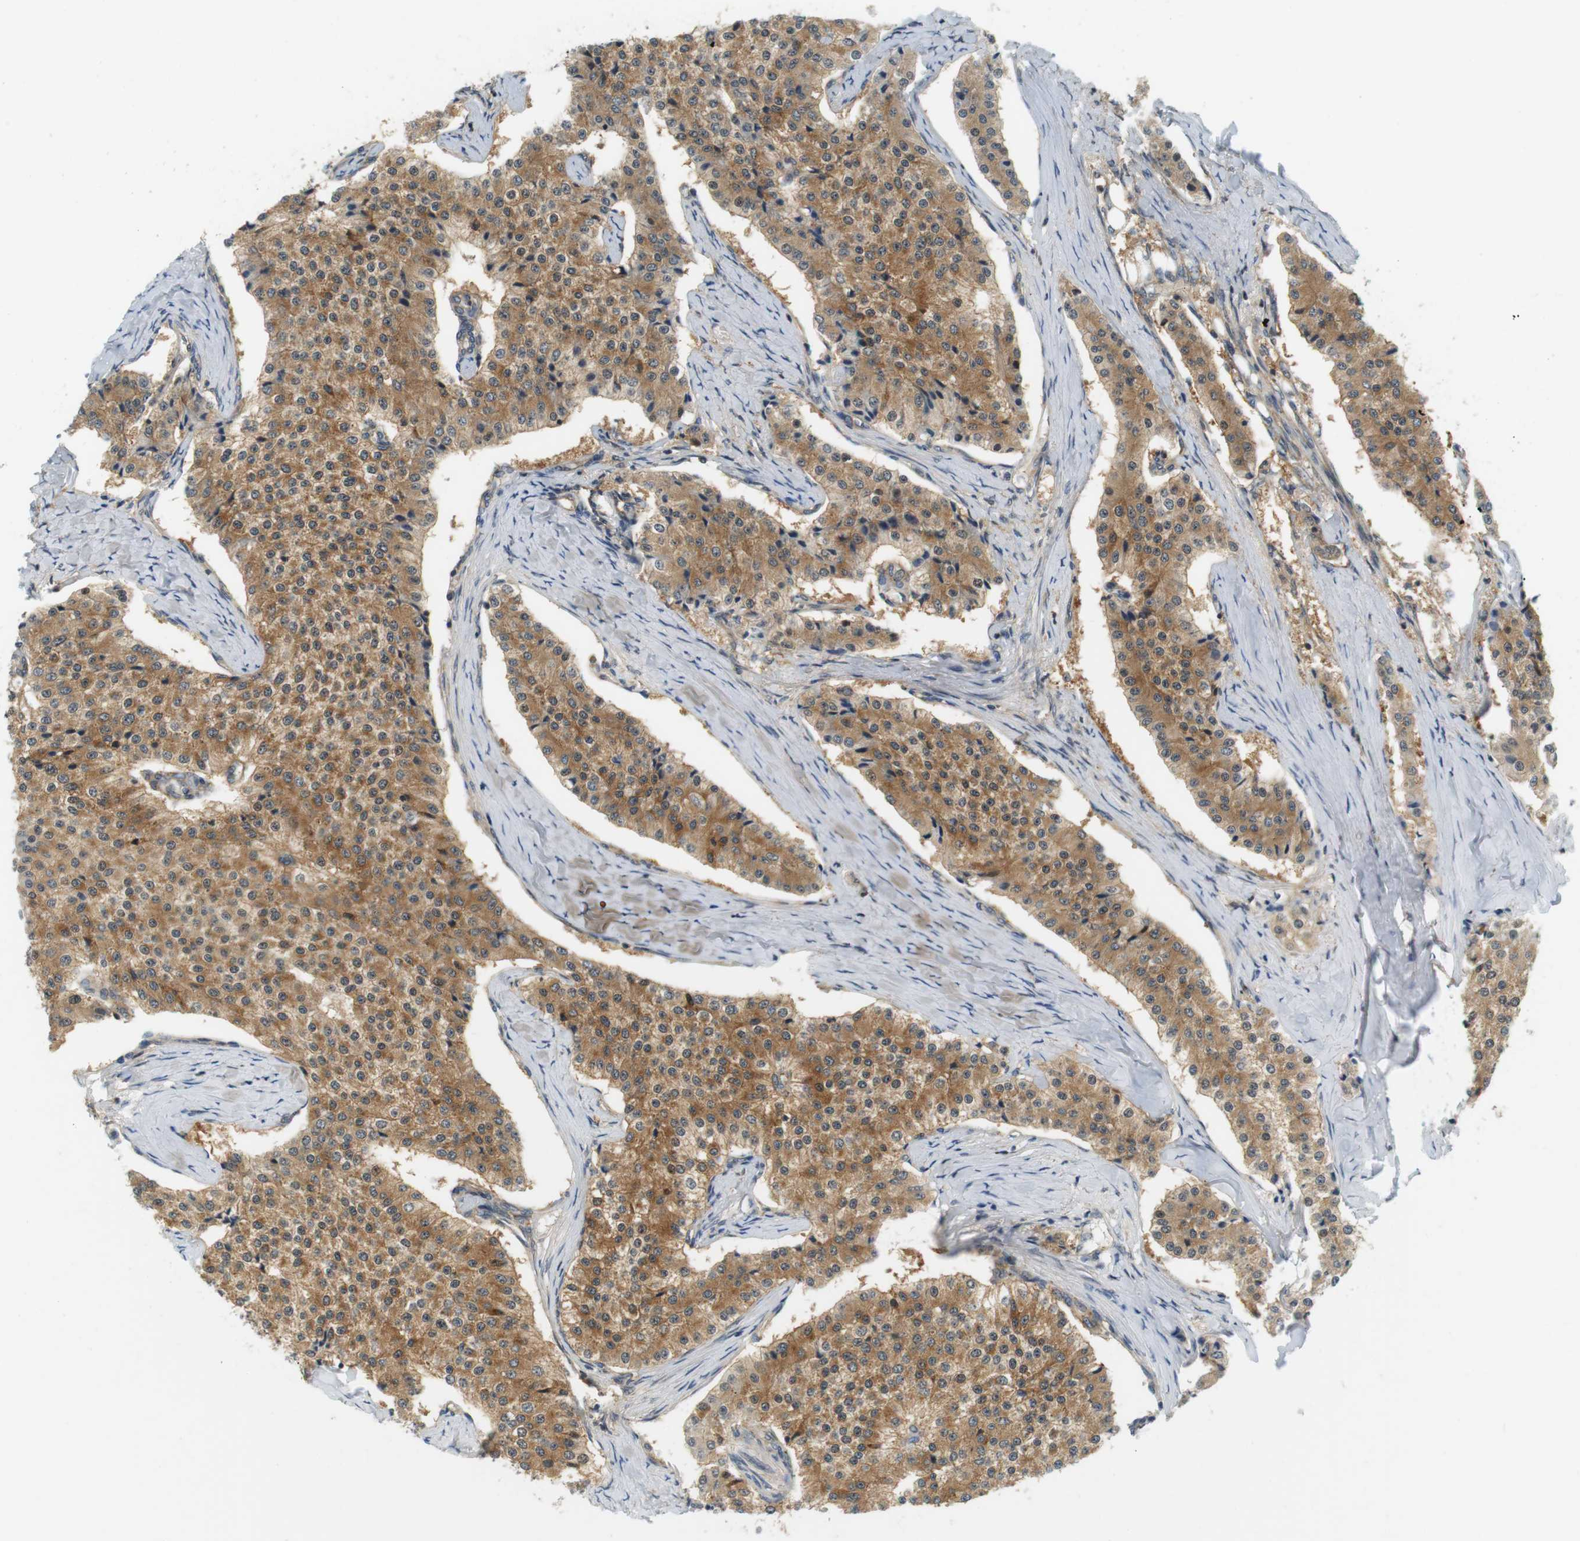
{"staining": {"intensity": "moderate", "quantity": ">75%", "location": "cytoplasmic/membranous"}, "tissue": "carcinoid", "cell_type": "Tumor cells", "image_type": "cancer", "snomed": [{"axis": "morphology", "description": "Carcinoid, malignant, NOS"}, {"axis": "topography", "description": "Colon"}], "caption": "The immunohistochemical stain labels moderate cytoplasmic/membranous staining in tumor cells of malignant carcinoid tissue.", "gene": "SH3GLB1", "patient": {"sex": "female", "age": 52}}